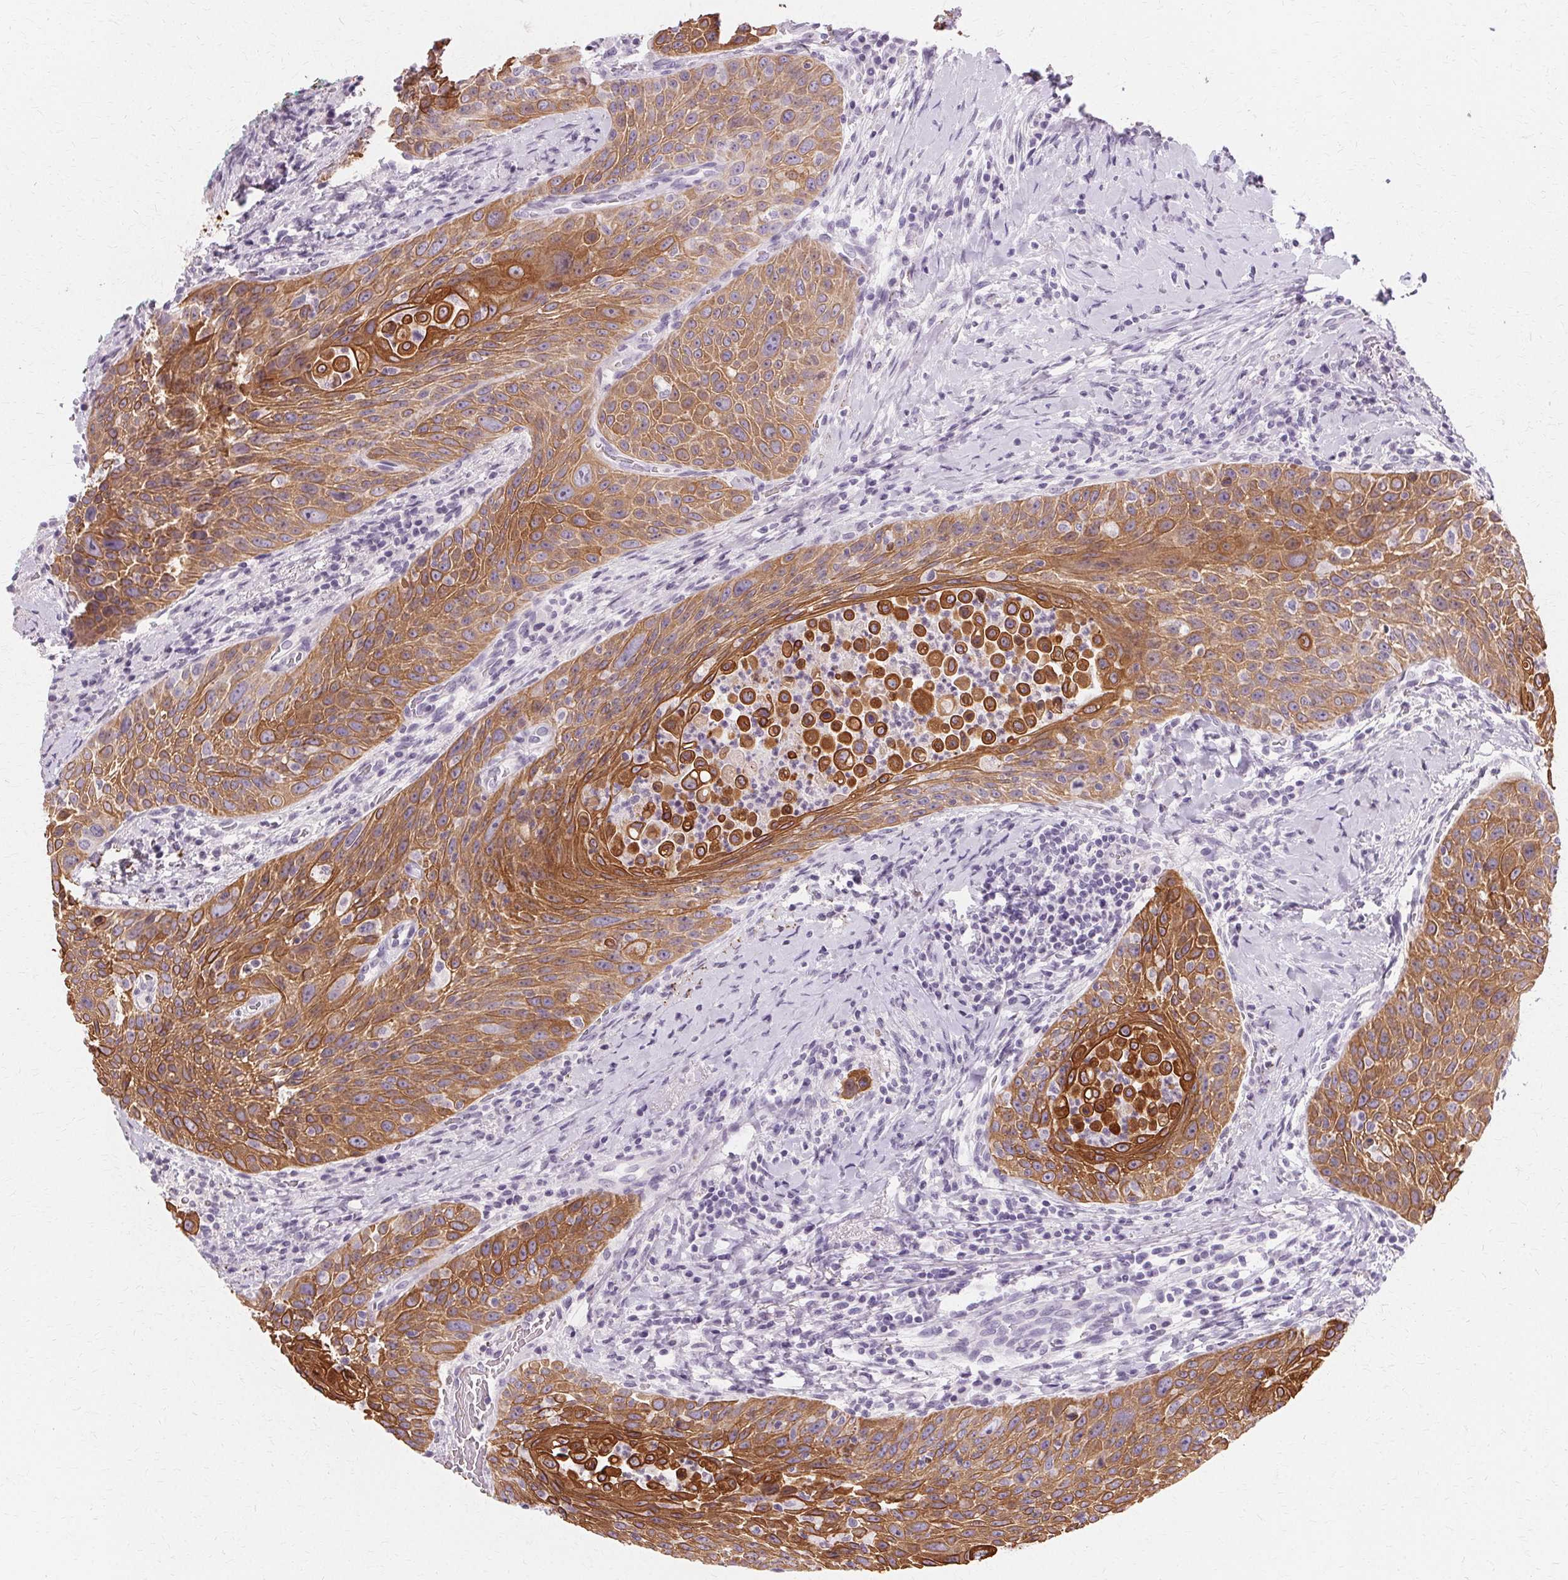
{"staining": {"intensity": "moderate", "quantity": ">75%", "location": "cytoplasmic/membranous"}, "tissue": "head and neck cancer", "cell_type": "Tumor cells", "image_type": "cancer", "snomed": [{"axis": "morphology", "description": "Squamous cell carcinoma, NOS"}, {"axis": "topography", "description": "Head-Neck"}], "caption": "IHC micrograph of neoplastic tissue: human head and neck squamous cell carcinoma stained using IHC displays medium levels of moderate protein expression localized specifically in the cytoplasmic/membranous of tumor cells, appearing as a cytoplasmic/membranous brown color.", "gene": "KRT6C", "patient": {"sex": "male", "age": 69}}